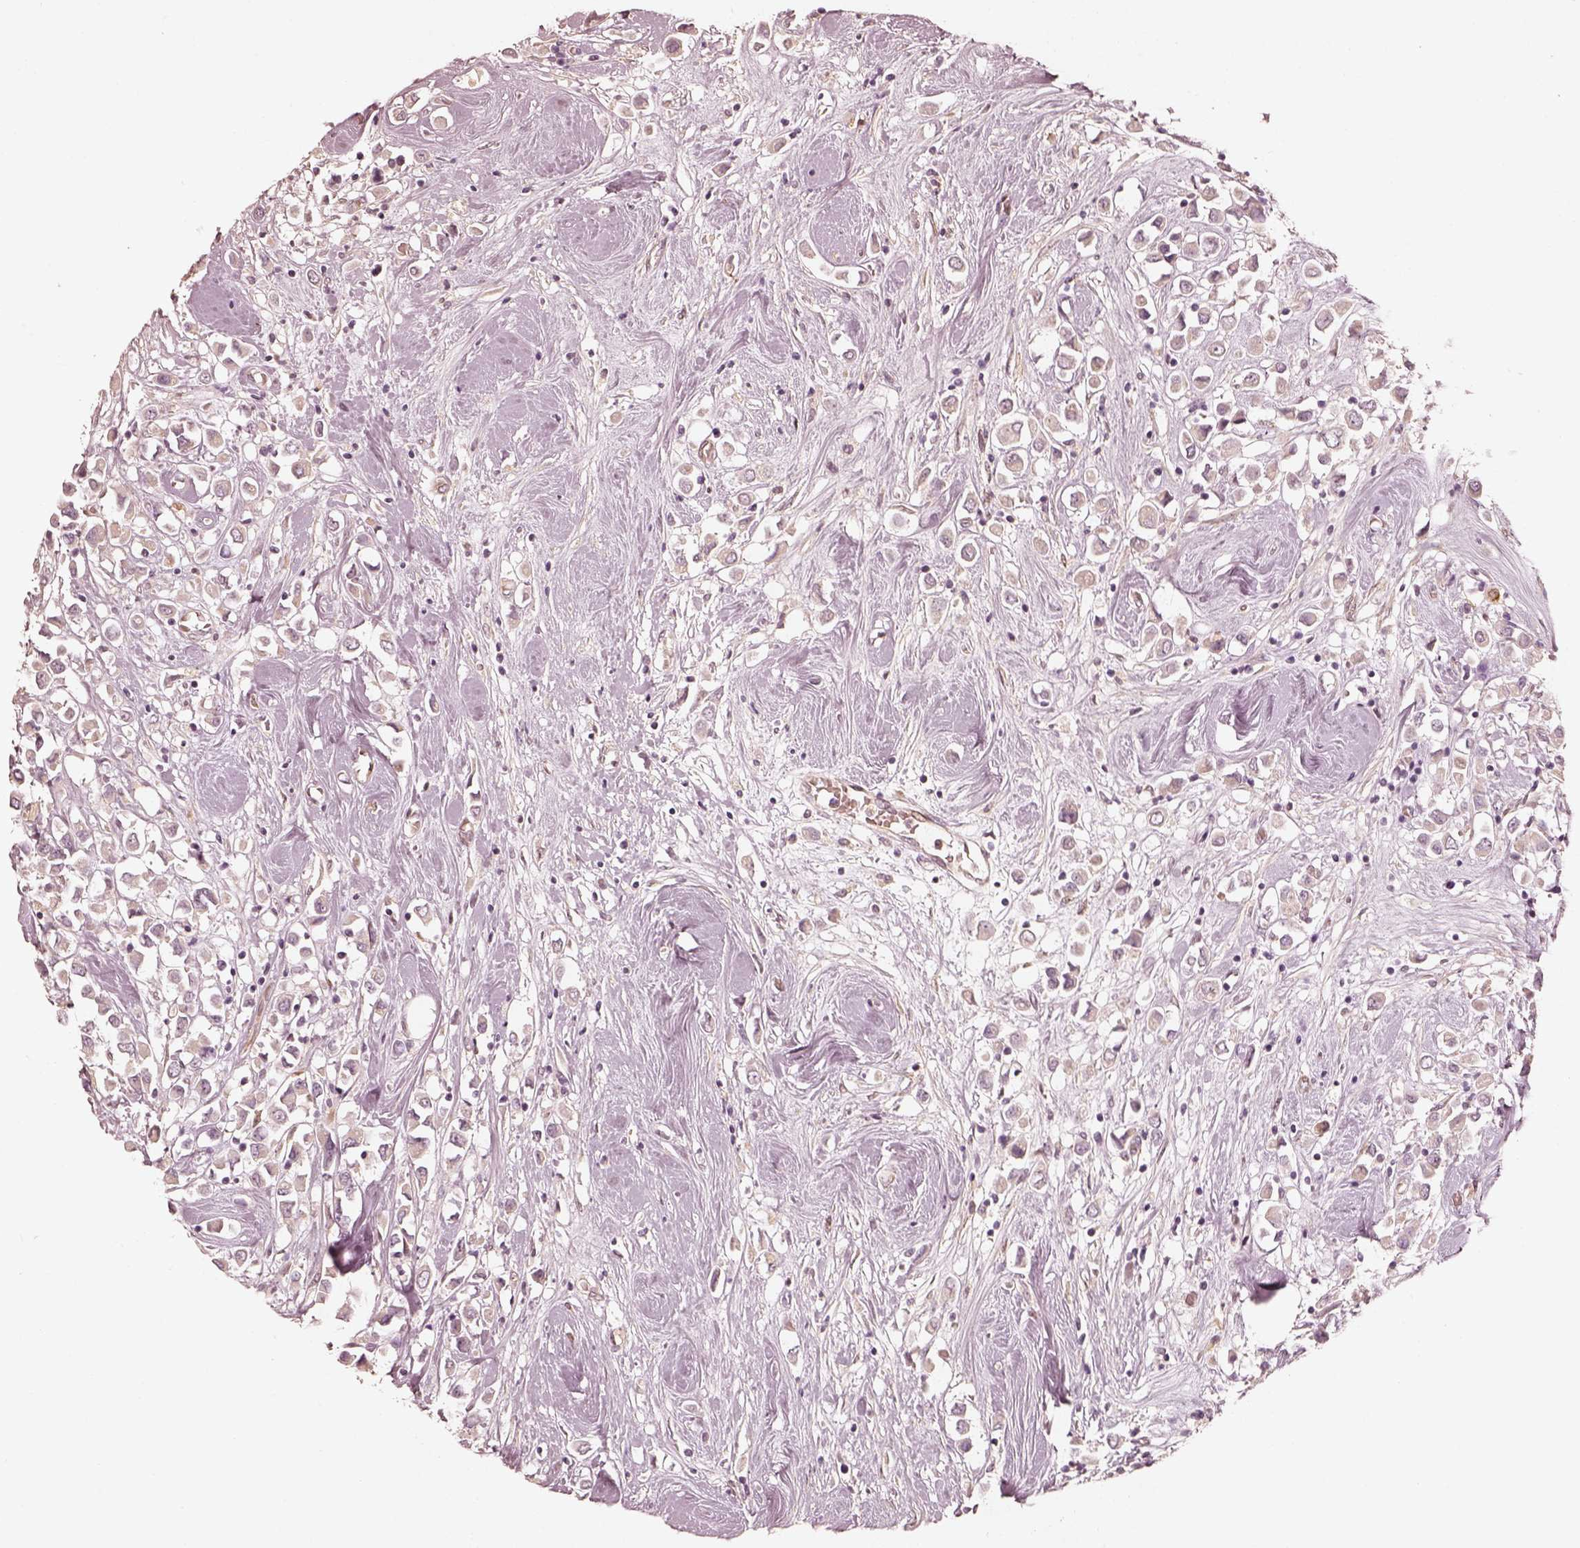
{"staining": {"intensity": "weak", "quantity": ">75%", "location": "cytoplasmic/membranous"}, "tissue": "breast cancer", "cell_type": "Tumor cells", "image_type": "cancer", "snomed": [{"axis": "morphology", "description": "Duct carcinoma"}, {"axis": "topography", "description": "Breast"}], "caption": "Breast intraductal carcinoma stained with a brown dye shows weak cytoplasmic/membranous positive staining in approximately >75% of tumor cells.", "gene": "WLS", "patient": {"sex": "female", "age": 61}}